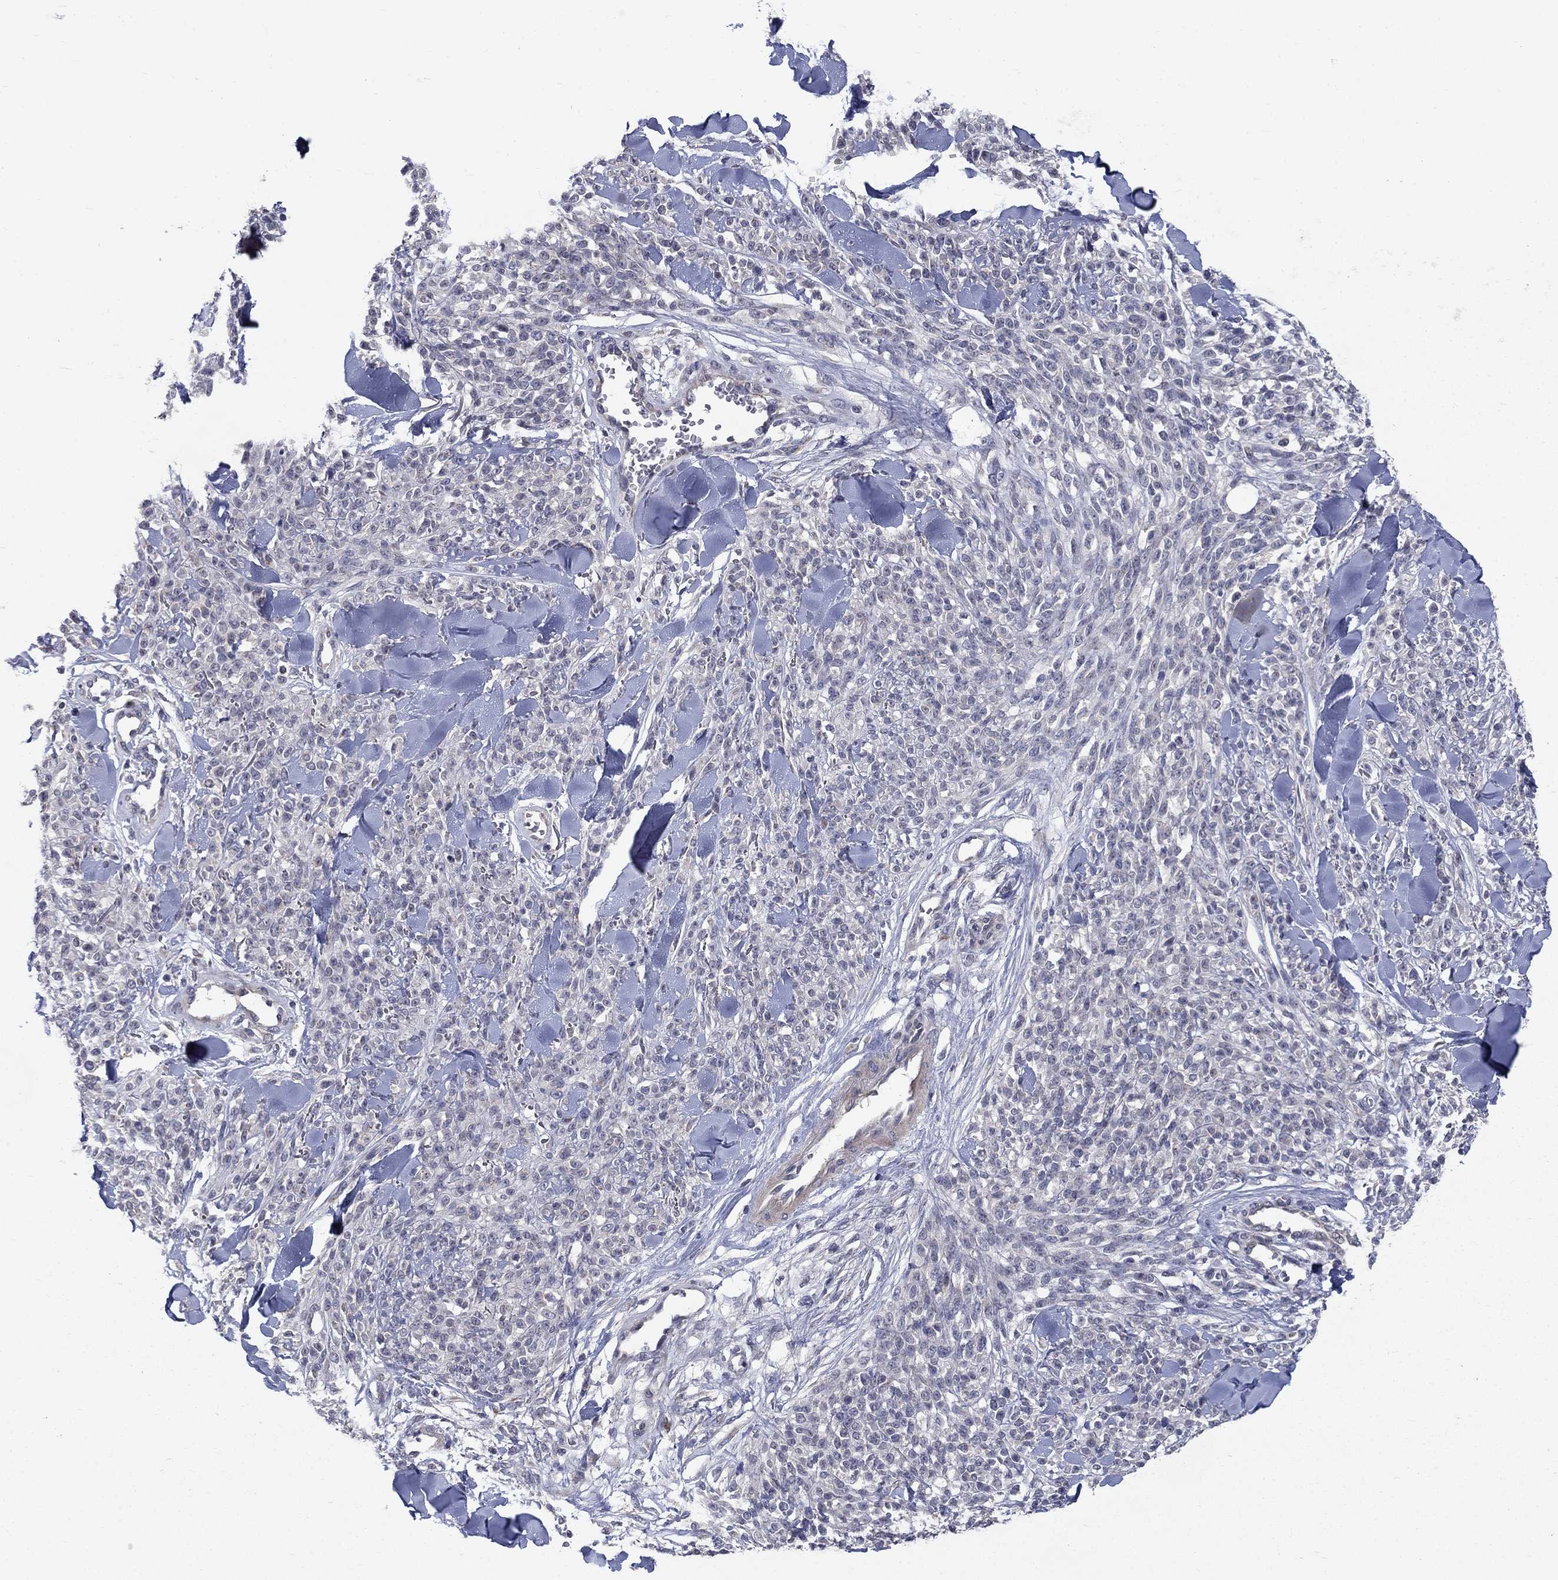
{"staining": {"intensity": "negative", "quantity": "none", "location": "none"}, "tissue": "melanoma", "cell_type": "Tumor cells", "image_type": "cancer", "snomed": [{"axis": "morphology", "description": "Malignant melanoma, NOS"}, {"axis": "topography", "description": "Skin"}, {"axis": "topography", "description": "Skin of trunk"}], "caption": "This is an IHC photomicrograph of melanoma. There is no expression in tumor cells.", "gene": "FAM3B", "patient": {"sex": "male", "age": 74}}